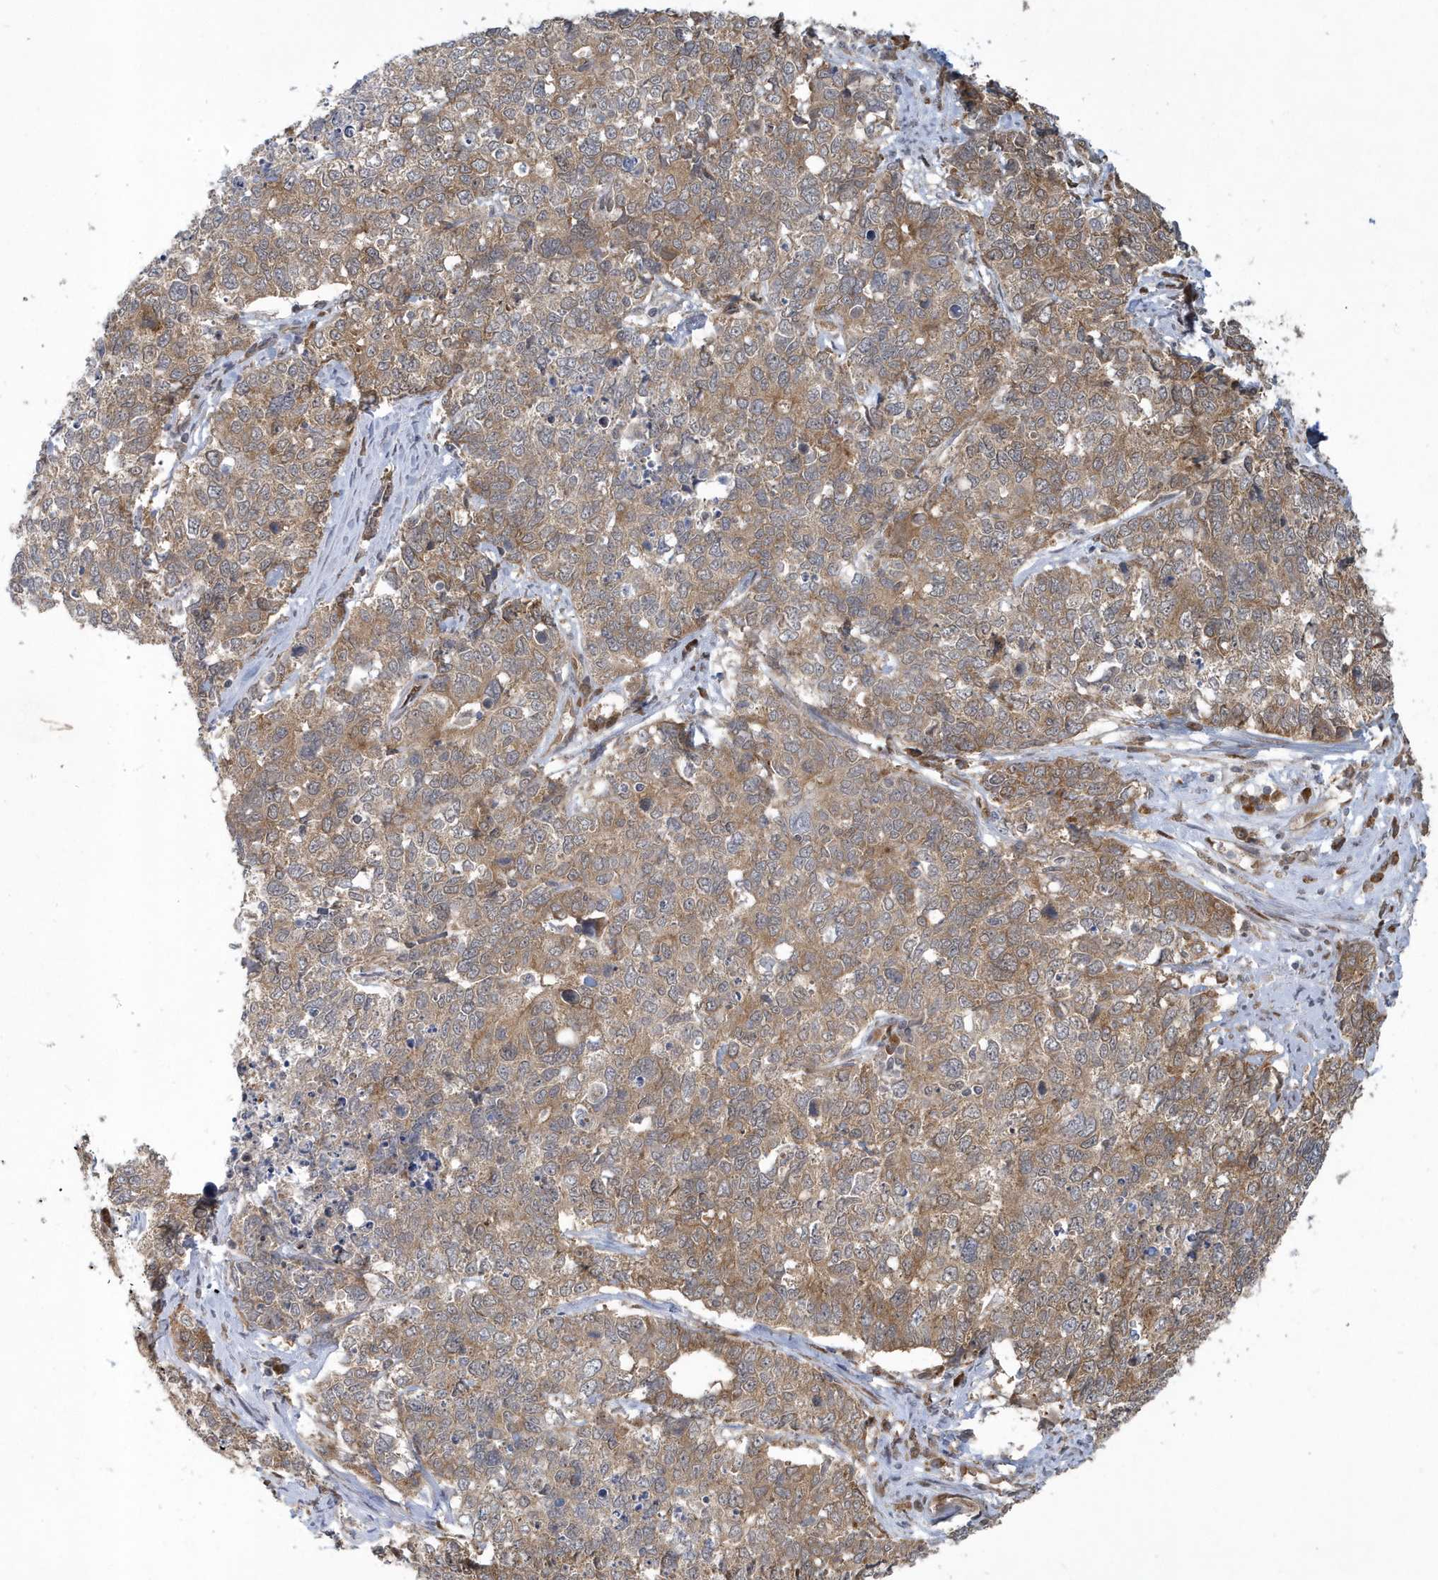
{"staining": {"intensity": "moderate", "quantity": "25%-75%", "location": "cytoplasmic/membranous"}, "tissue": "cervical cancer", "cell_type": "Tumor cells", "image_type": "cancer", "snomed": [{"axis": "morphology", "description": "Squamous cell carcinoma, NOS"}, {"axis": "topography", "description": "Cervix"}], "caption": "Cervical cancer (squamous cell carcinoma) was stained to show a protein in brown. There is medium levels of moderate cytoplasmic/membranous expression in about 25%-75% of tumor cells.", "gene": "ATG4A", "patient": {"sex": "female", "age": 63}}